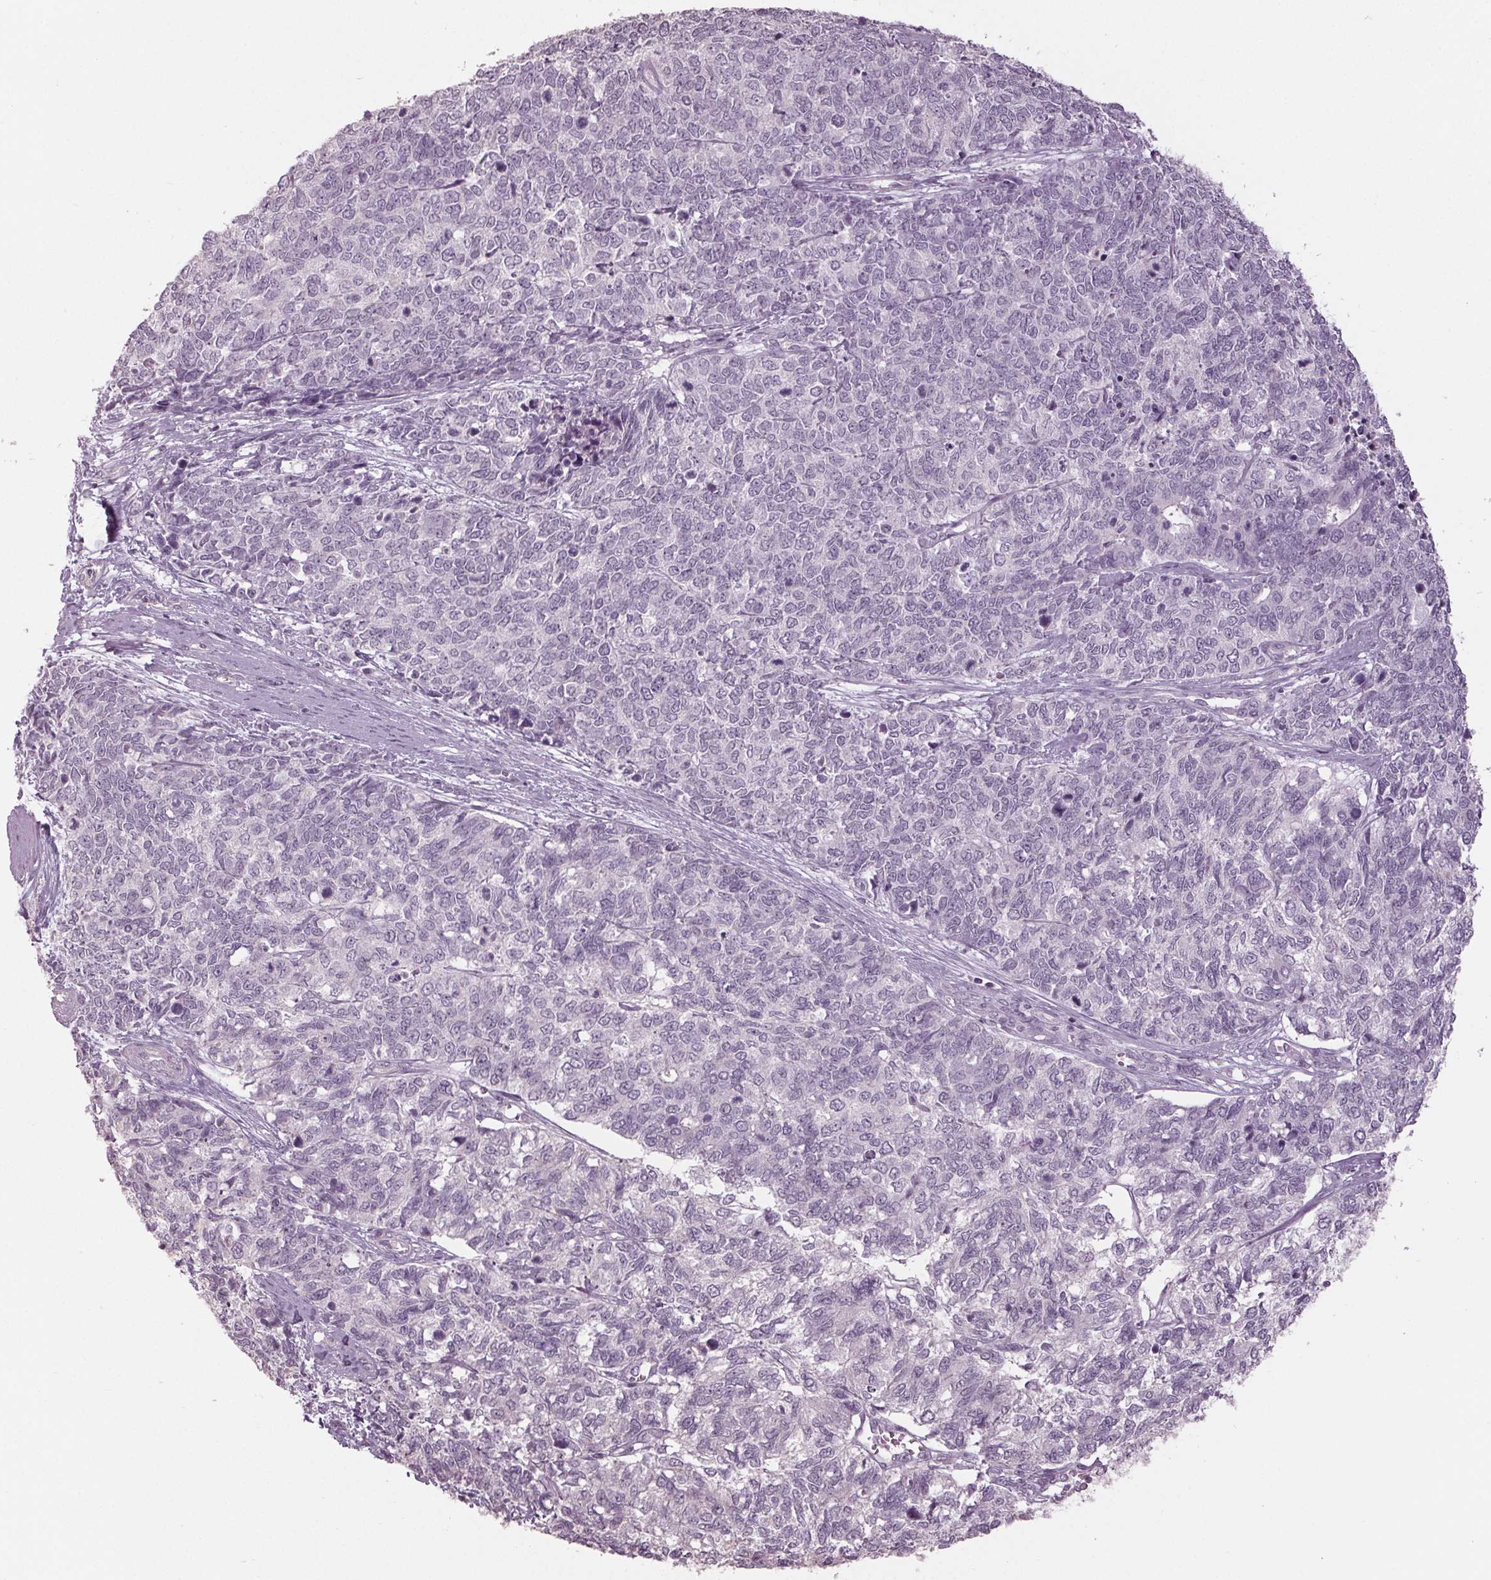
{"staining": {"intensity": "negative", "quantity": "none", "location": "none"}, "tissue": "cervical cancer", "cell_type": "Tumor cells", "image_type": "cancer", "snomed": [{"axis": "morphology", "description": "Adenocarcinoma, NOS"}, {"axis": "topography", "description": "Cervix"}], "caption": "There is no significant expression in tumor cells of cervical cancer (adenocarcinoma).", "gene": "TNNC2", "patient": {"sex": "female", "age": 63}}